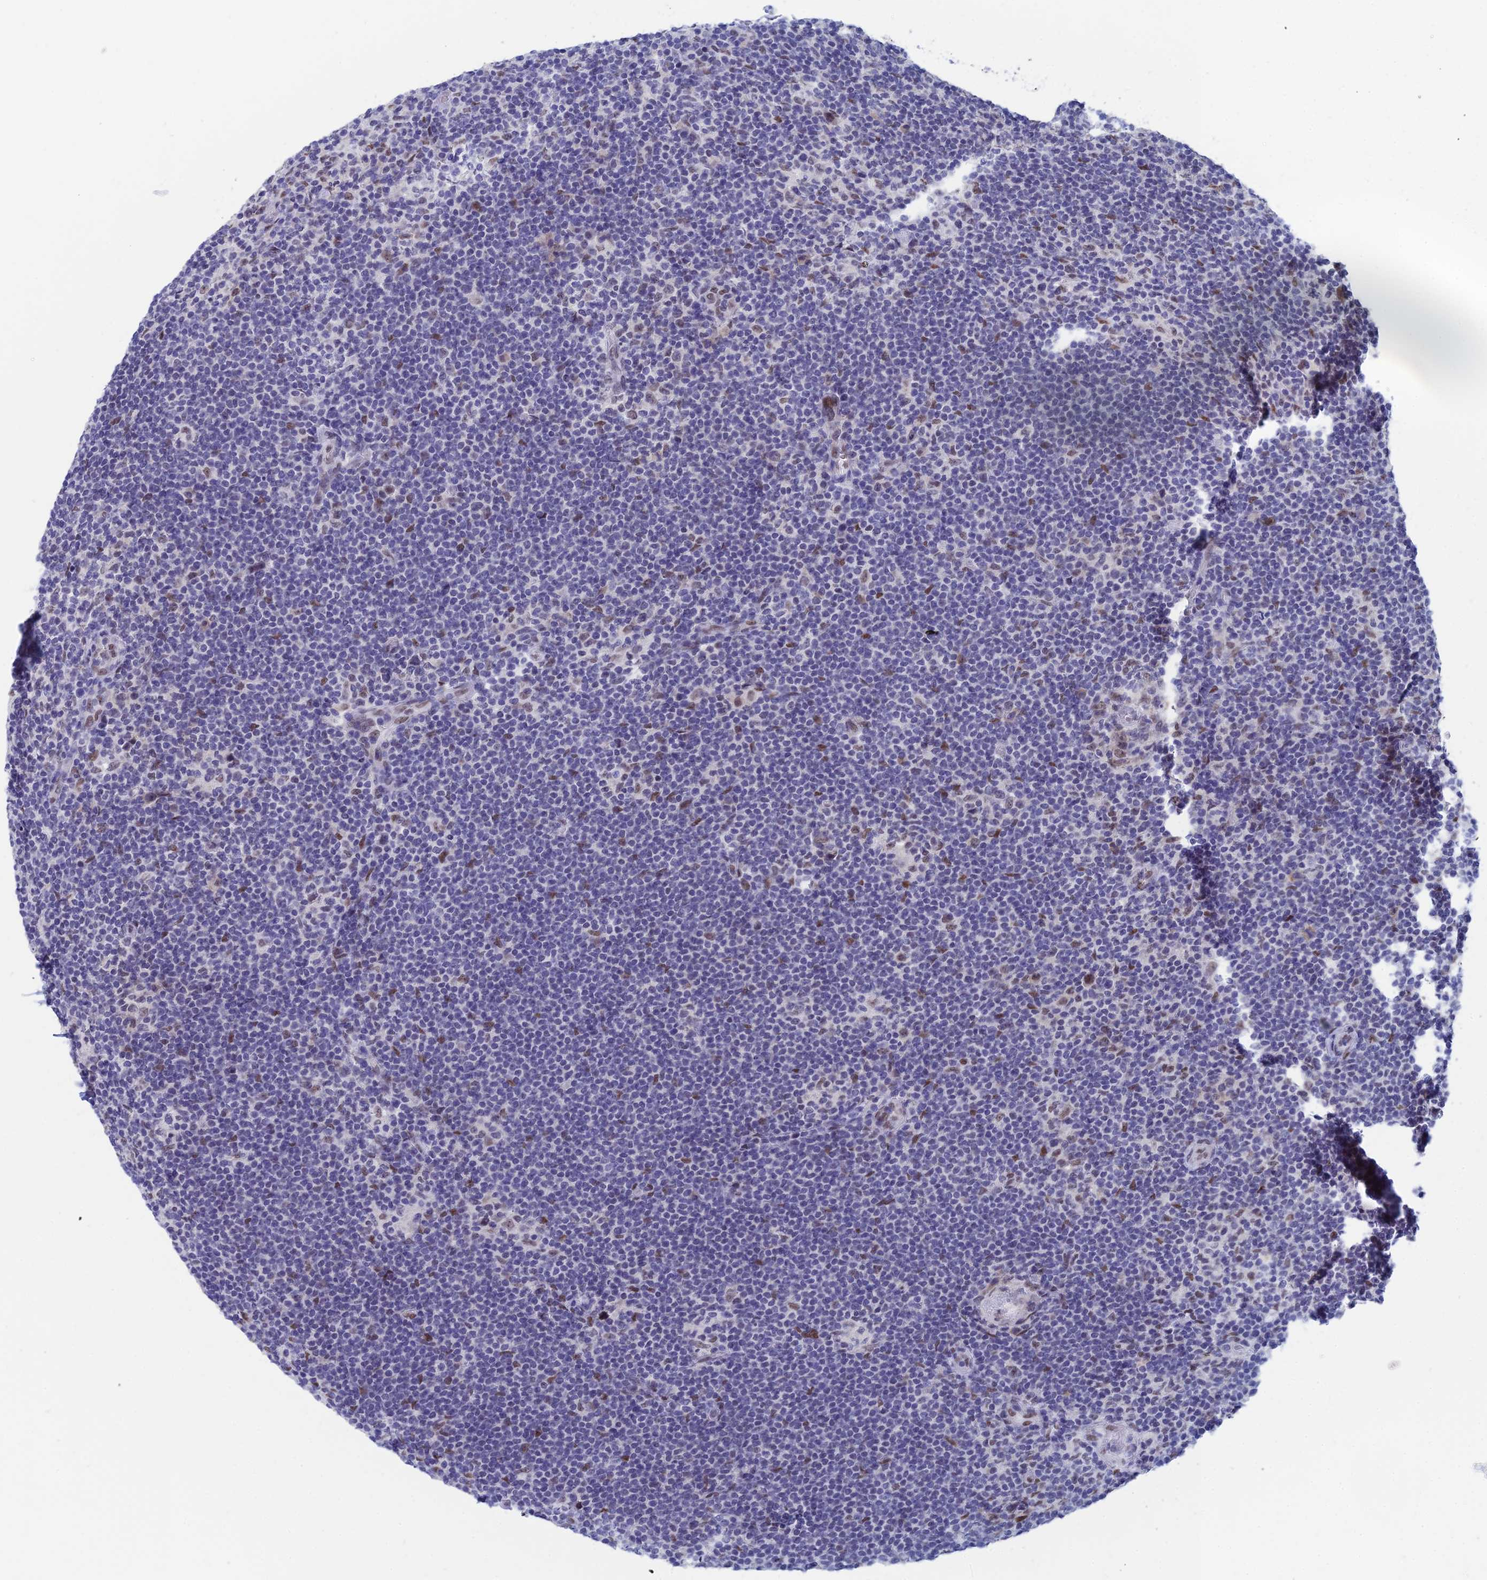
{"staining": {"intensity": "weak", "quantity": "25%-75%", "location": "nuclear"}, "tissue": "lymphoma", "cell_type": "Tumor cells", "image_type": "cancer", "snomed": [{"axis": "morphology", "description": "Hodgkin's disease, NOS"}, {"axis": "topography", "description": "Lymph node"}], "caption": "The image reveals staining of Hodgkin's disease, revealing weak nuclear protein expression (brown color) within tumor cells.", "gene": "NABP2", "patient": {"sex": "female", "age": 57}}